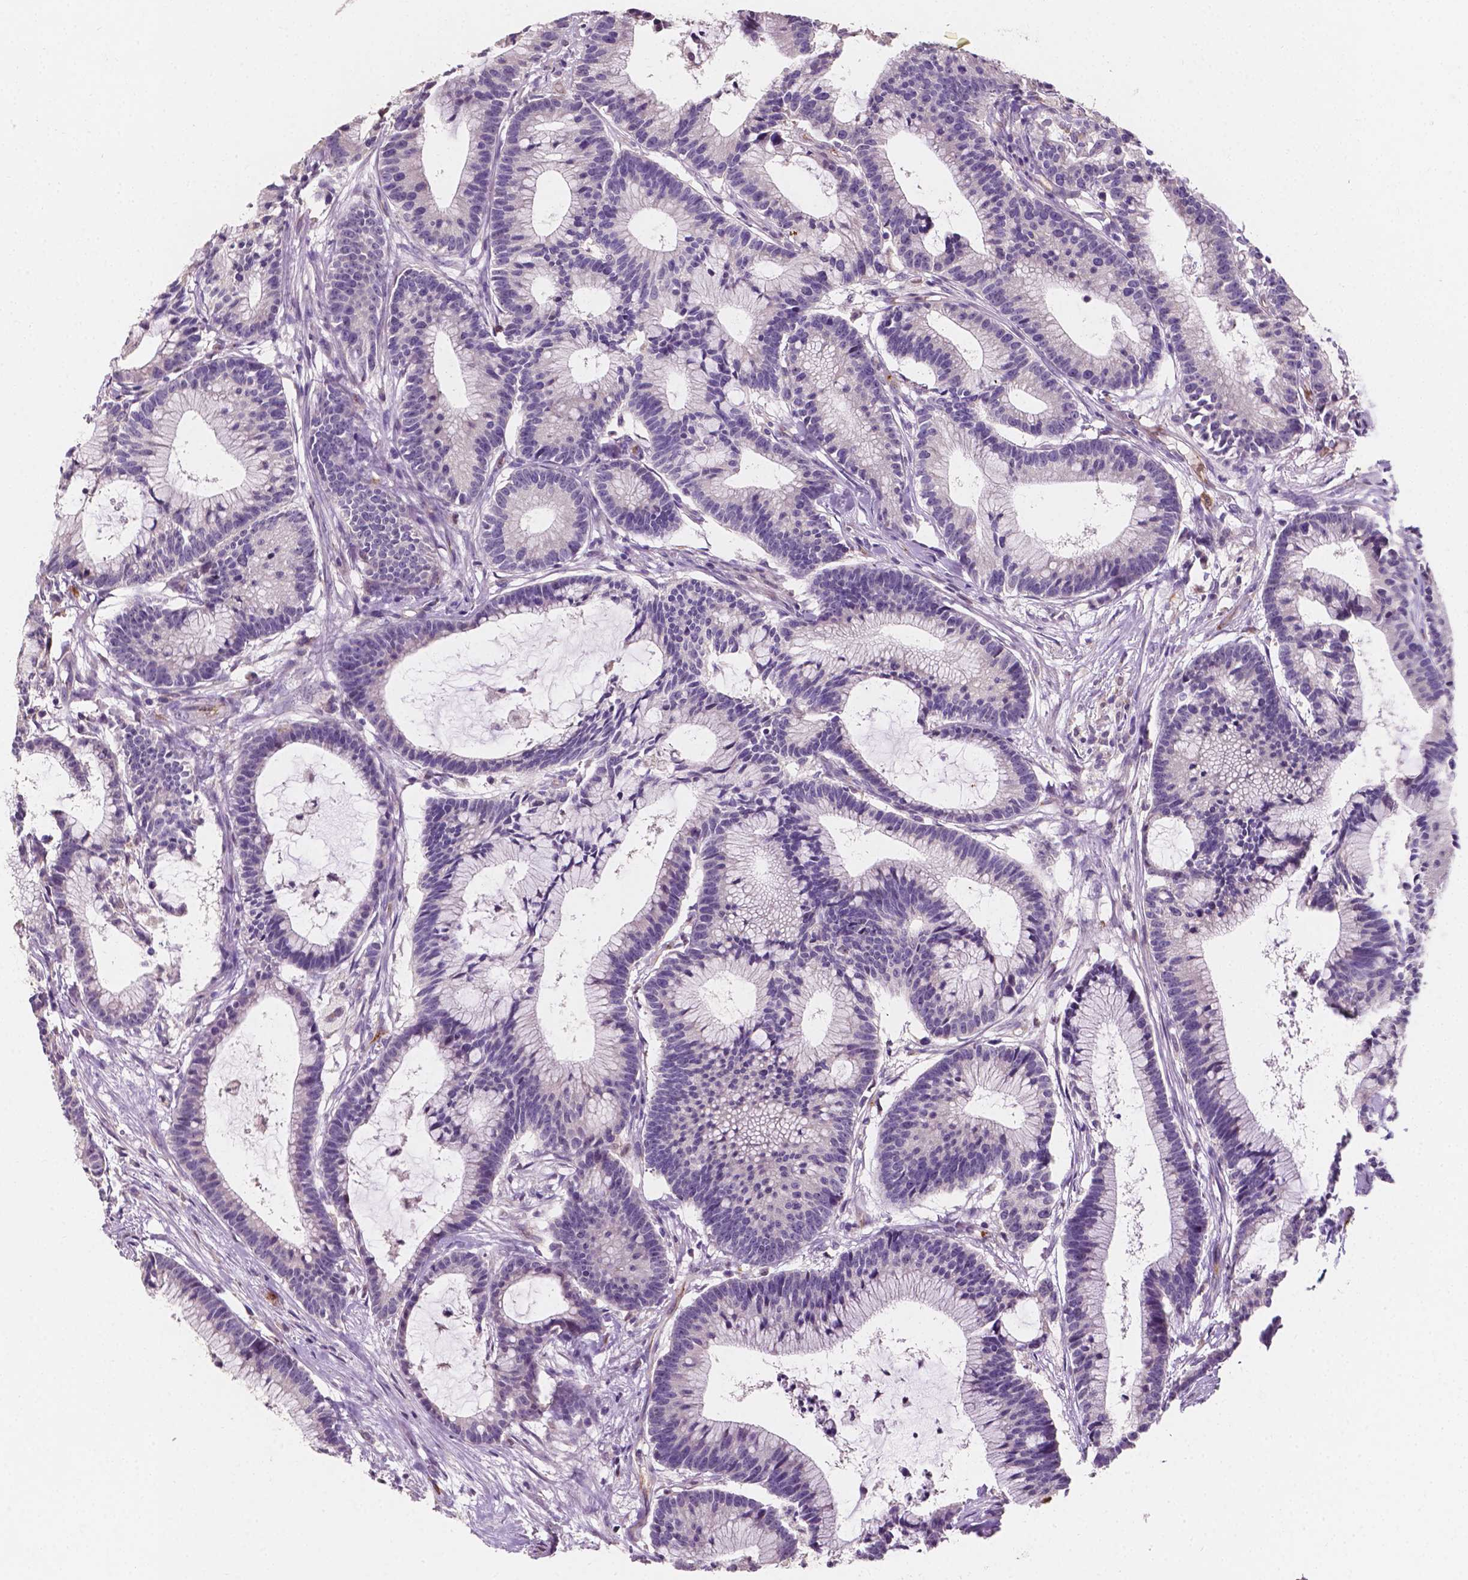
{"staining": {"intensity": "negative", "quantity": "none", "location": "none"}, "tissue": "colorectal cancer", "cell_type": "Tumor cells", "image_type": "cancer", "snomed": [{"axis": "morphology", "description": "Adenocarcinoma, NOS"}, {"axis": "topography", "description": "Colon"}], "caption": "The micrograph displays no staining of tumor cells in adenocarcinoma (colorectal).", "gene": "SLC22A4", "patient": {"sex": "female", "age": 78}}